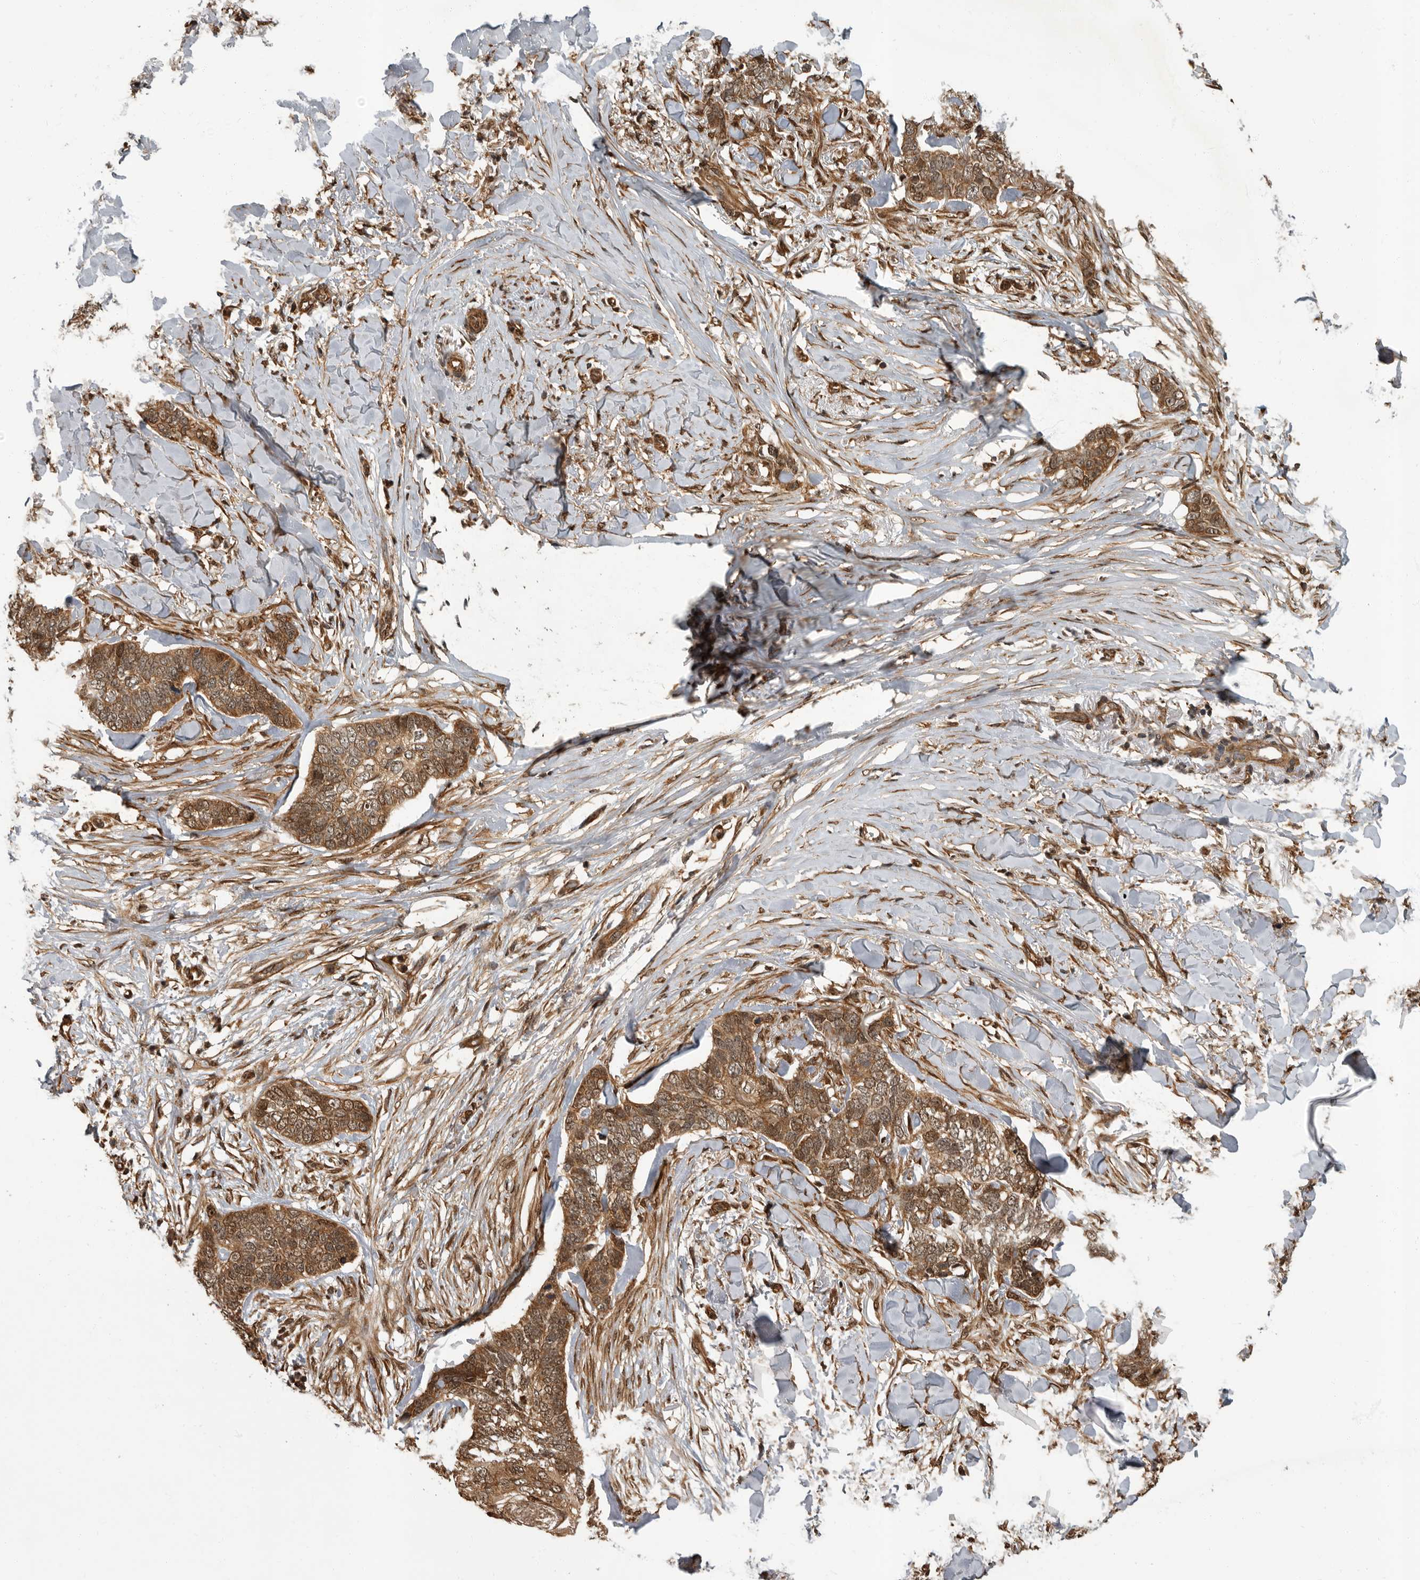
{"staining": {"intensity": "moderate", "quantity": ">75%", "location": "cytoplasmic/membranous,nuclear"}, "tissue": "skin cancer", "cell_type": "Tumor cells", "image_type": "cancer", "snomed": [{"axis": "morphology", "description": "Normal tissue, NOS"}, {"axis": "morphology", "description": "Basal cell carcinoma"}, {"axis": "topography", "description": "Skin"}], "caption": "Human skin cancer stained with a protein marker exhibits moderate staining in tumor cells.", "gene": "VPS50", "patient": {"sex": "male", "age": 77}}